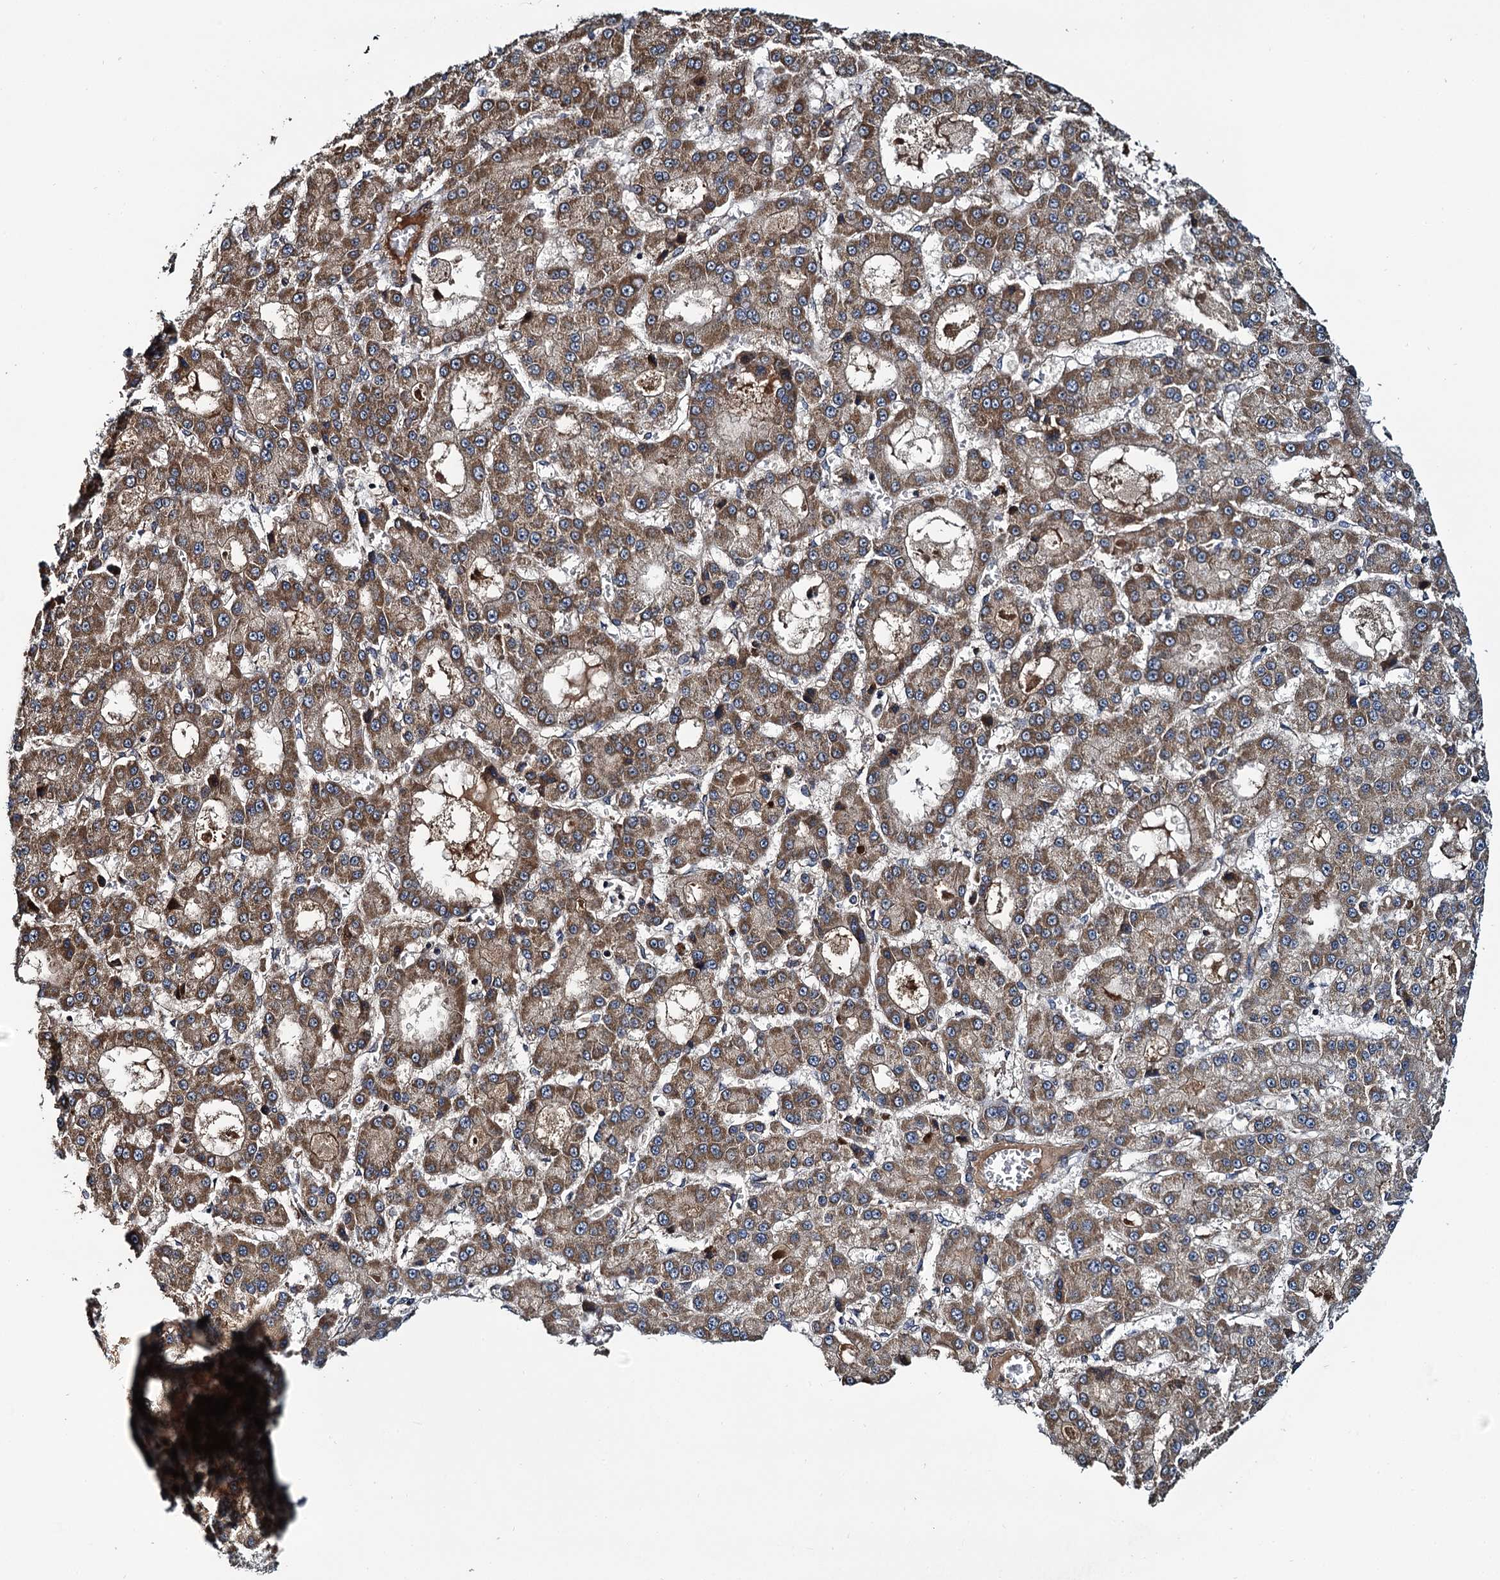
{"staining": {"intensity": "moderate", "quantity": ">75%", "location": "cytoplasmic/membranous"}, "tissue": "liver cancer", "cell_type": "Tumor cells", "image_type": "cancer", "snomed": [{"axis": "morphology", "description": "Carcinoma, Hepatocellular, NOS"}, {"axis": "topography", "description": "Liver"}], "caption": "Protein positivity by immunohistochemistry exhibits moderate cytoplasmic/membranous staining in about >75% of tumor cells in liver hepatocellular carcinoma.", "gene": "NEK1", "patient": {"sex": "male", "age": 70}}